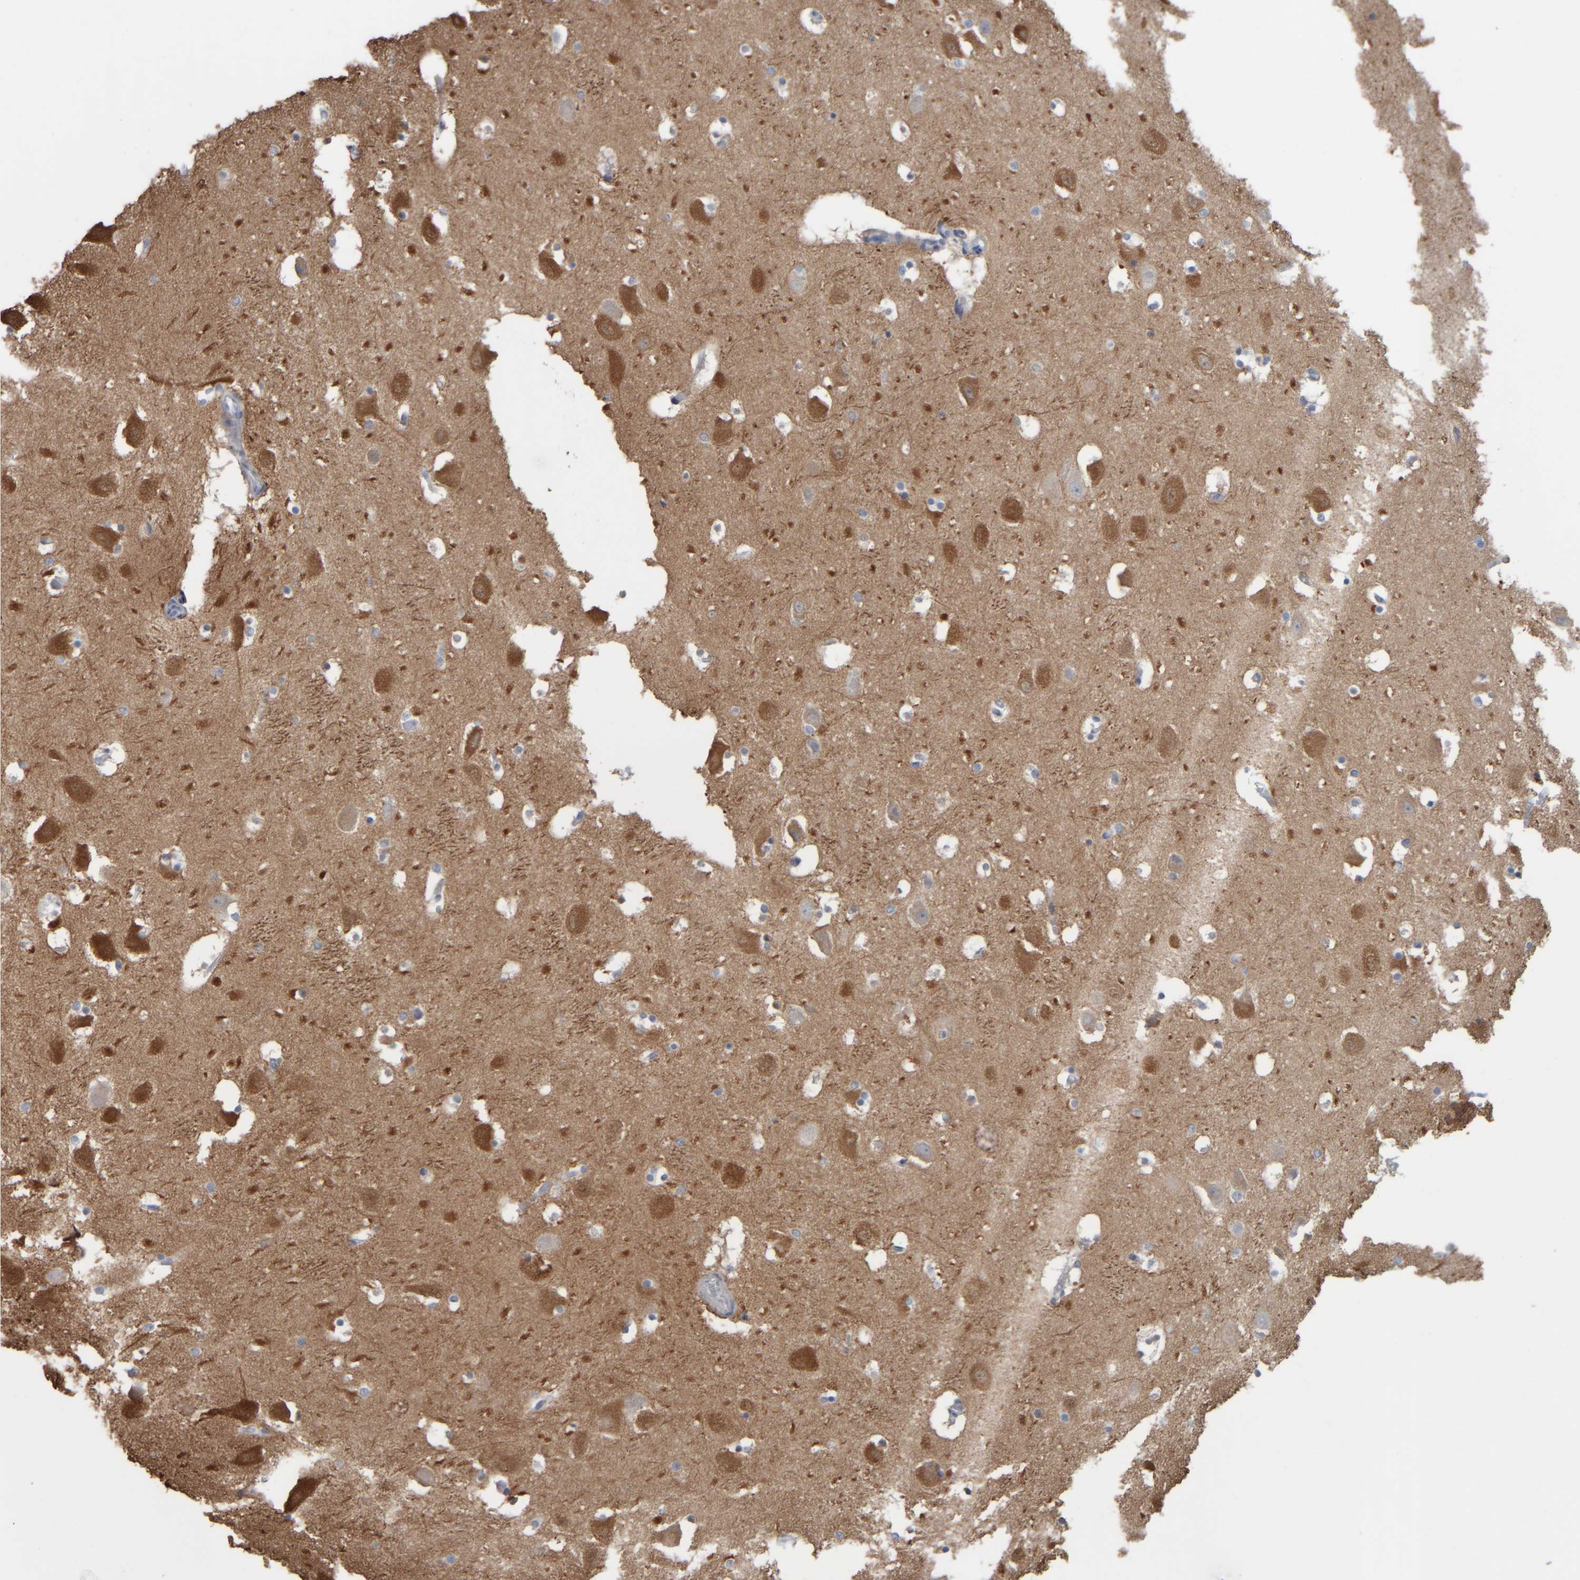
{"staining": {"intensity": "moderate", "quantity": "<25%", "location": "cytoplasmic/membranous"}, "tissue": "hippocampus", "cell_type": "Glial cells", "image_type": "normal", "snomed": [{"axis": "morphology", "description": "Normal tissue, NOS"}, {"axis": "topography", "description": "Hippocampus"}], "caption": "Protein analysis of normal hippocampus exhibits moderate cytoplasmic/membranous expression in about <25% of glial cells.", "gene": "CAVIN4", "patient": {"sex": "male", "age": 45}}